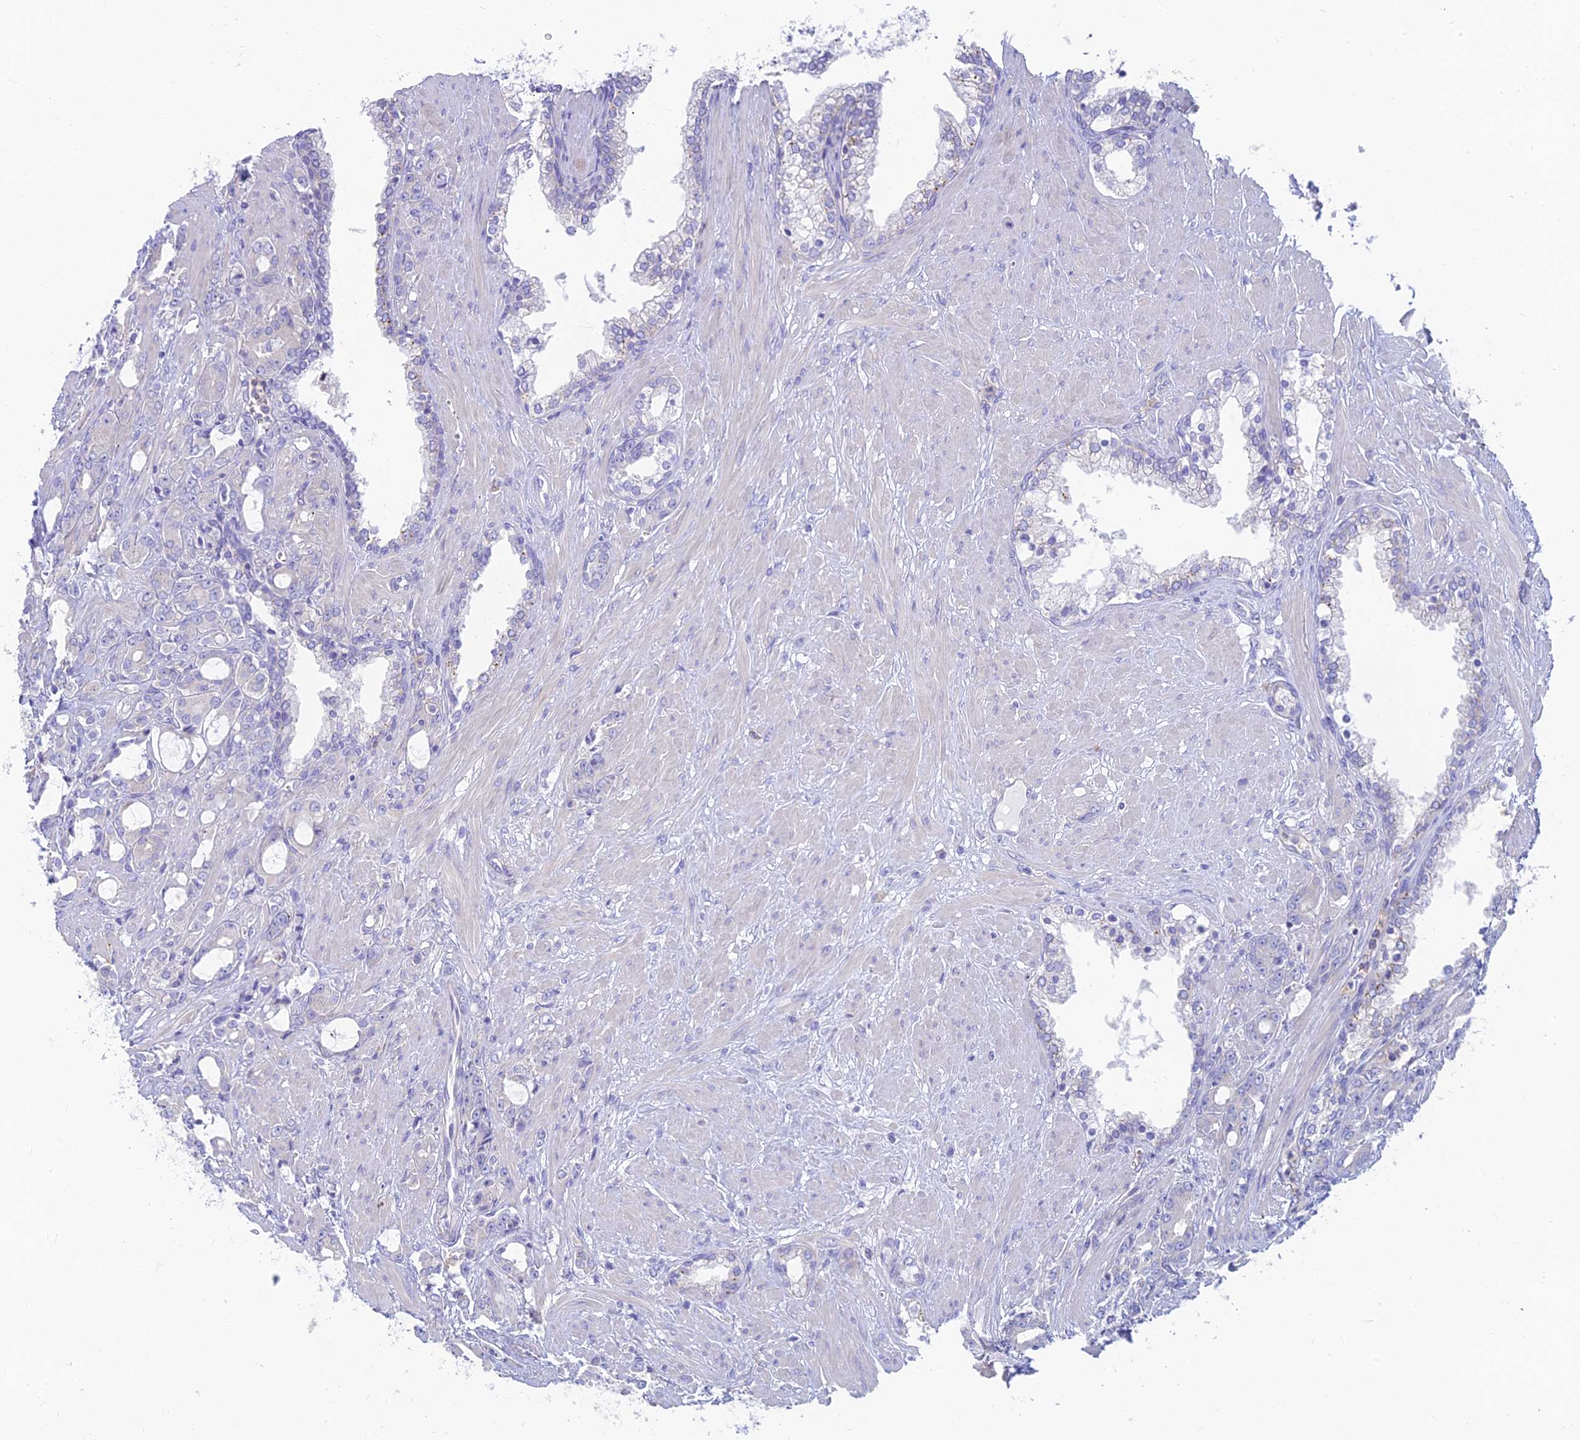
{"staining": {"intensity": "negative", "quantity": "none", "location": "none"}, "tissue": "prostate cancer", "cell_type": "Tumor cells", "image_type": "cancer", "snomed": [{"axis": "morphology", "description": "Adenocarcinoma, High grade"}, {"axis": "topography", "description": "Prostate"}], "caption": "Immunohistochemistry photomicrograph of neoplastic tissue: prostate adenocarcinoma (high-grade) stained with DAB shows no significant protein expression in tumor cells.", "gene": "STRN4", "patient": {"sex": "male", "age": 72}}